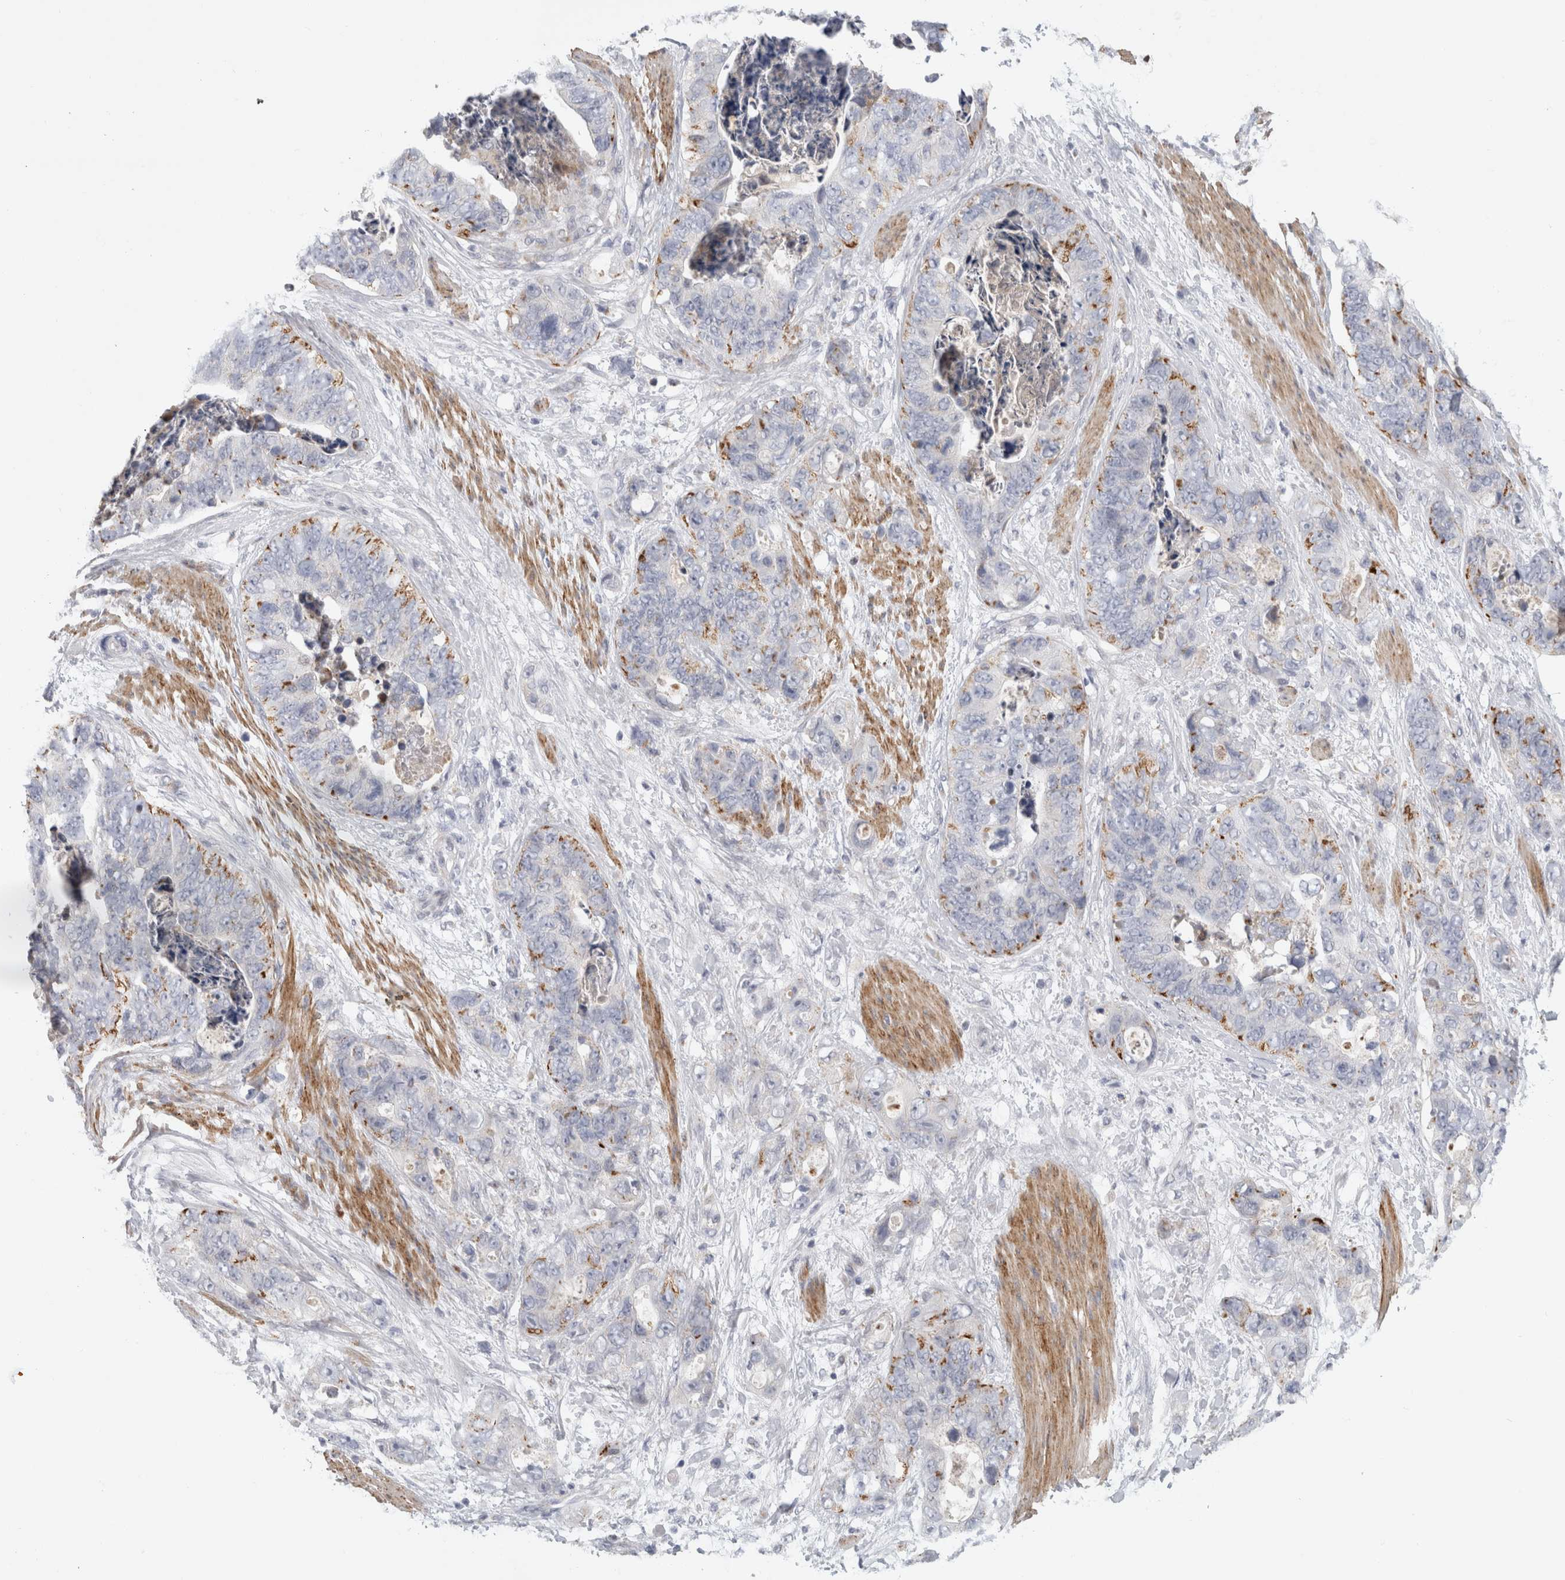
{"staining": {"intensity": "strong", "quantity": "<25%", "location": "cytoplasmic/membranous"}, "tissue": "stomach cancer", "cell_type": "Tumor cells", "image_type": "cancer", "snomed": [{"axis": "morphology", "description": "Normal tissue, NOS"}, {"axis": "morphology", "description": "Adenocarcinoma, NOS"}, {"axis": "topography", "description": "Stomach"}], "caption": "Protein expression analysis of human stomach adenocarcinoma reveals strong cytoplasmic/membranous expression in approximately <25% of tumor cells.", "gene": "MGAT1", "patient": {"sex": "female", "age": 89}}